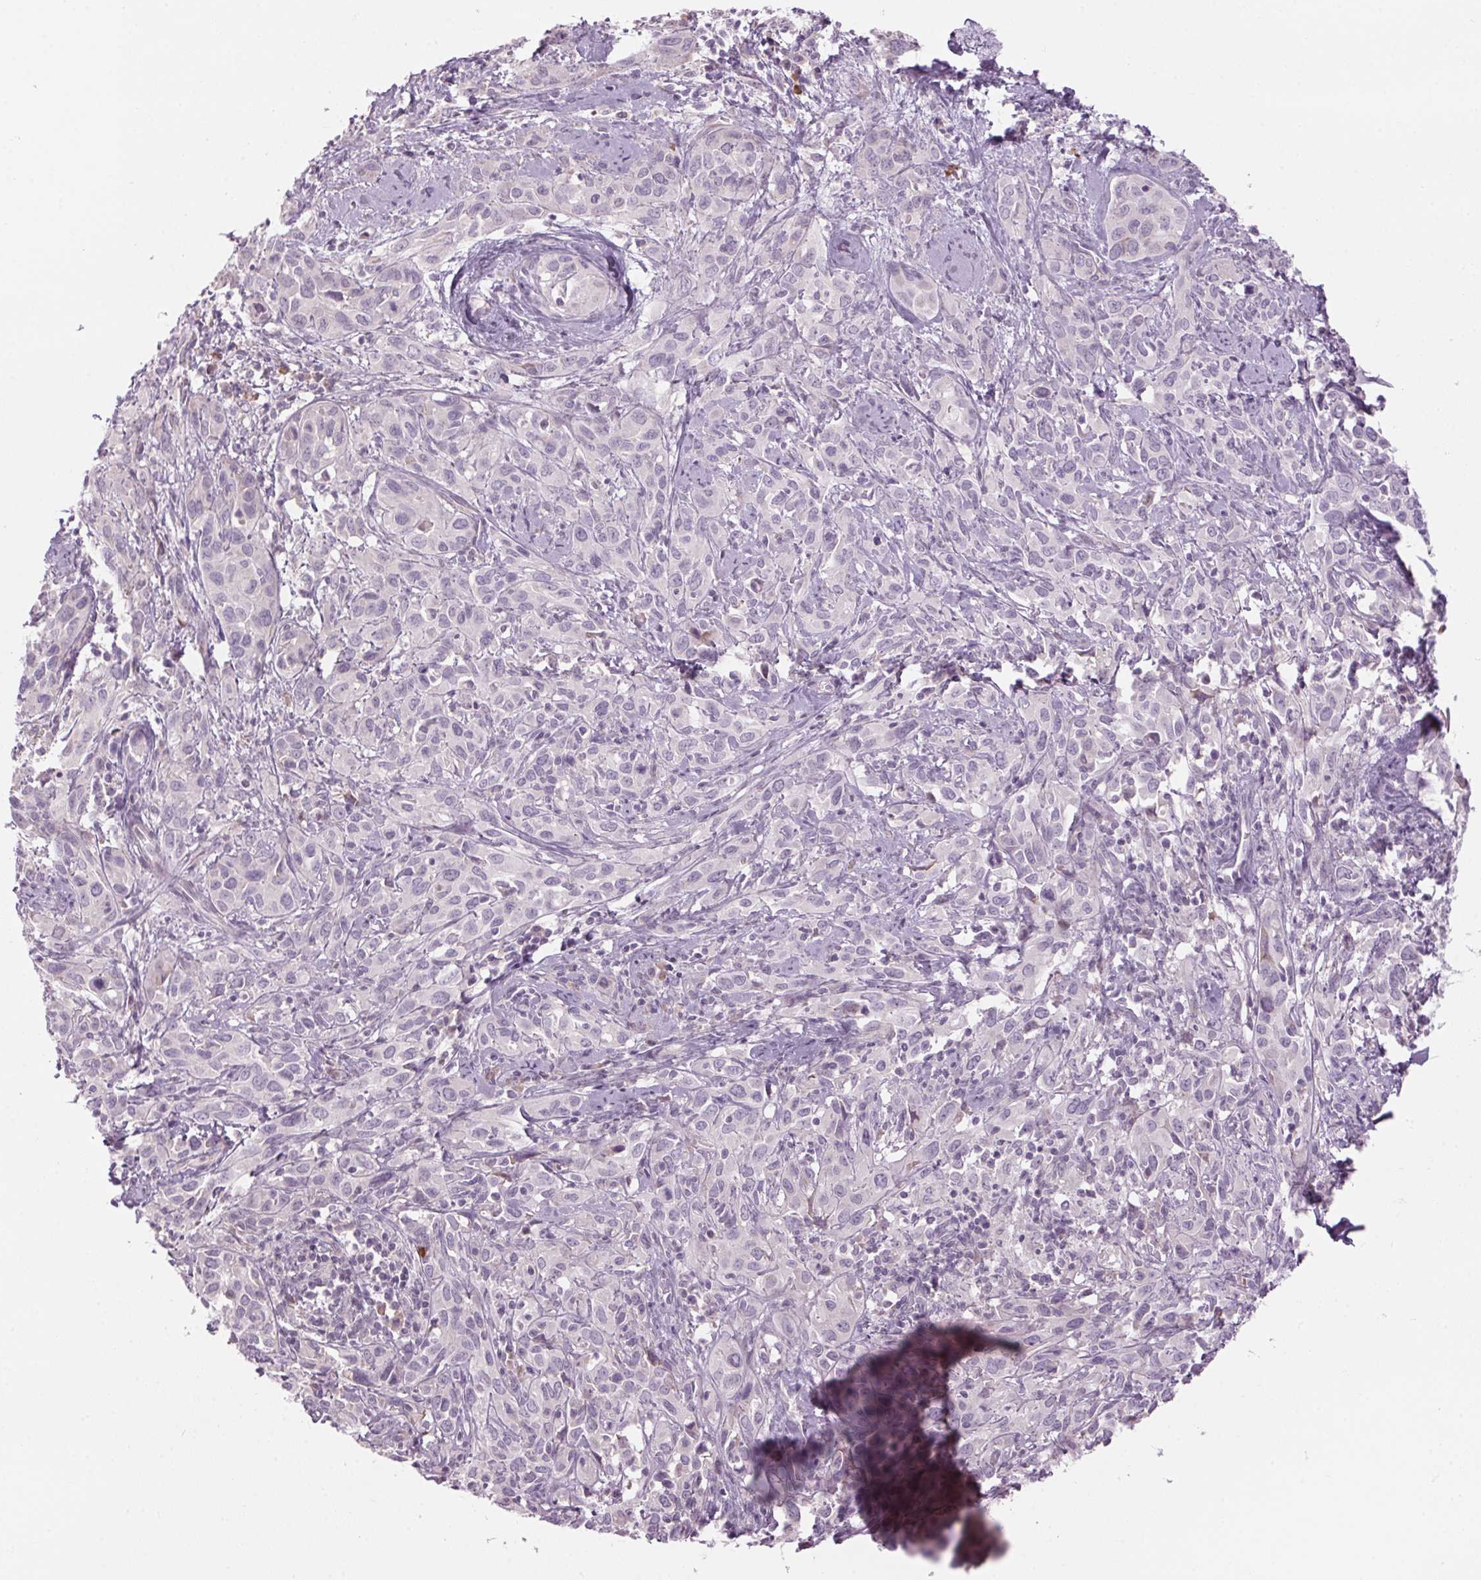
{"staining": {"intensity": "negative", "quantity": "none", "location": "none"}, "tissue": "cervical cancer", "cell_type": "Tumor cells", "image_type": "cancer", "snomed": [{"axis": "morphology", "description": "Normal tissue, NOS"}, {"axis": "morphology", "description": "Squamous cell carcinoma, NOS"}, {"axis": "topography", "description": "Cervix"}], "caption": "A high-resolution image shows immunohistochemistry (IHC) staining of cervical squamous cell carcinoma, which displays no significant expression in tumor cells.", "gene": "GNMT", "patient": {"sex": "female", "age": 51}}